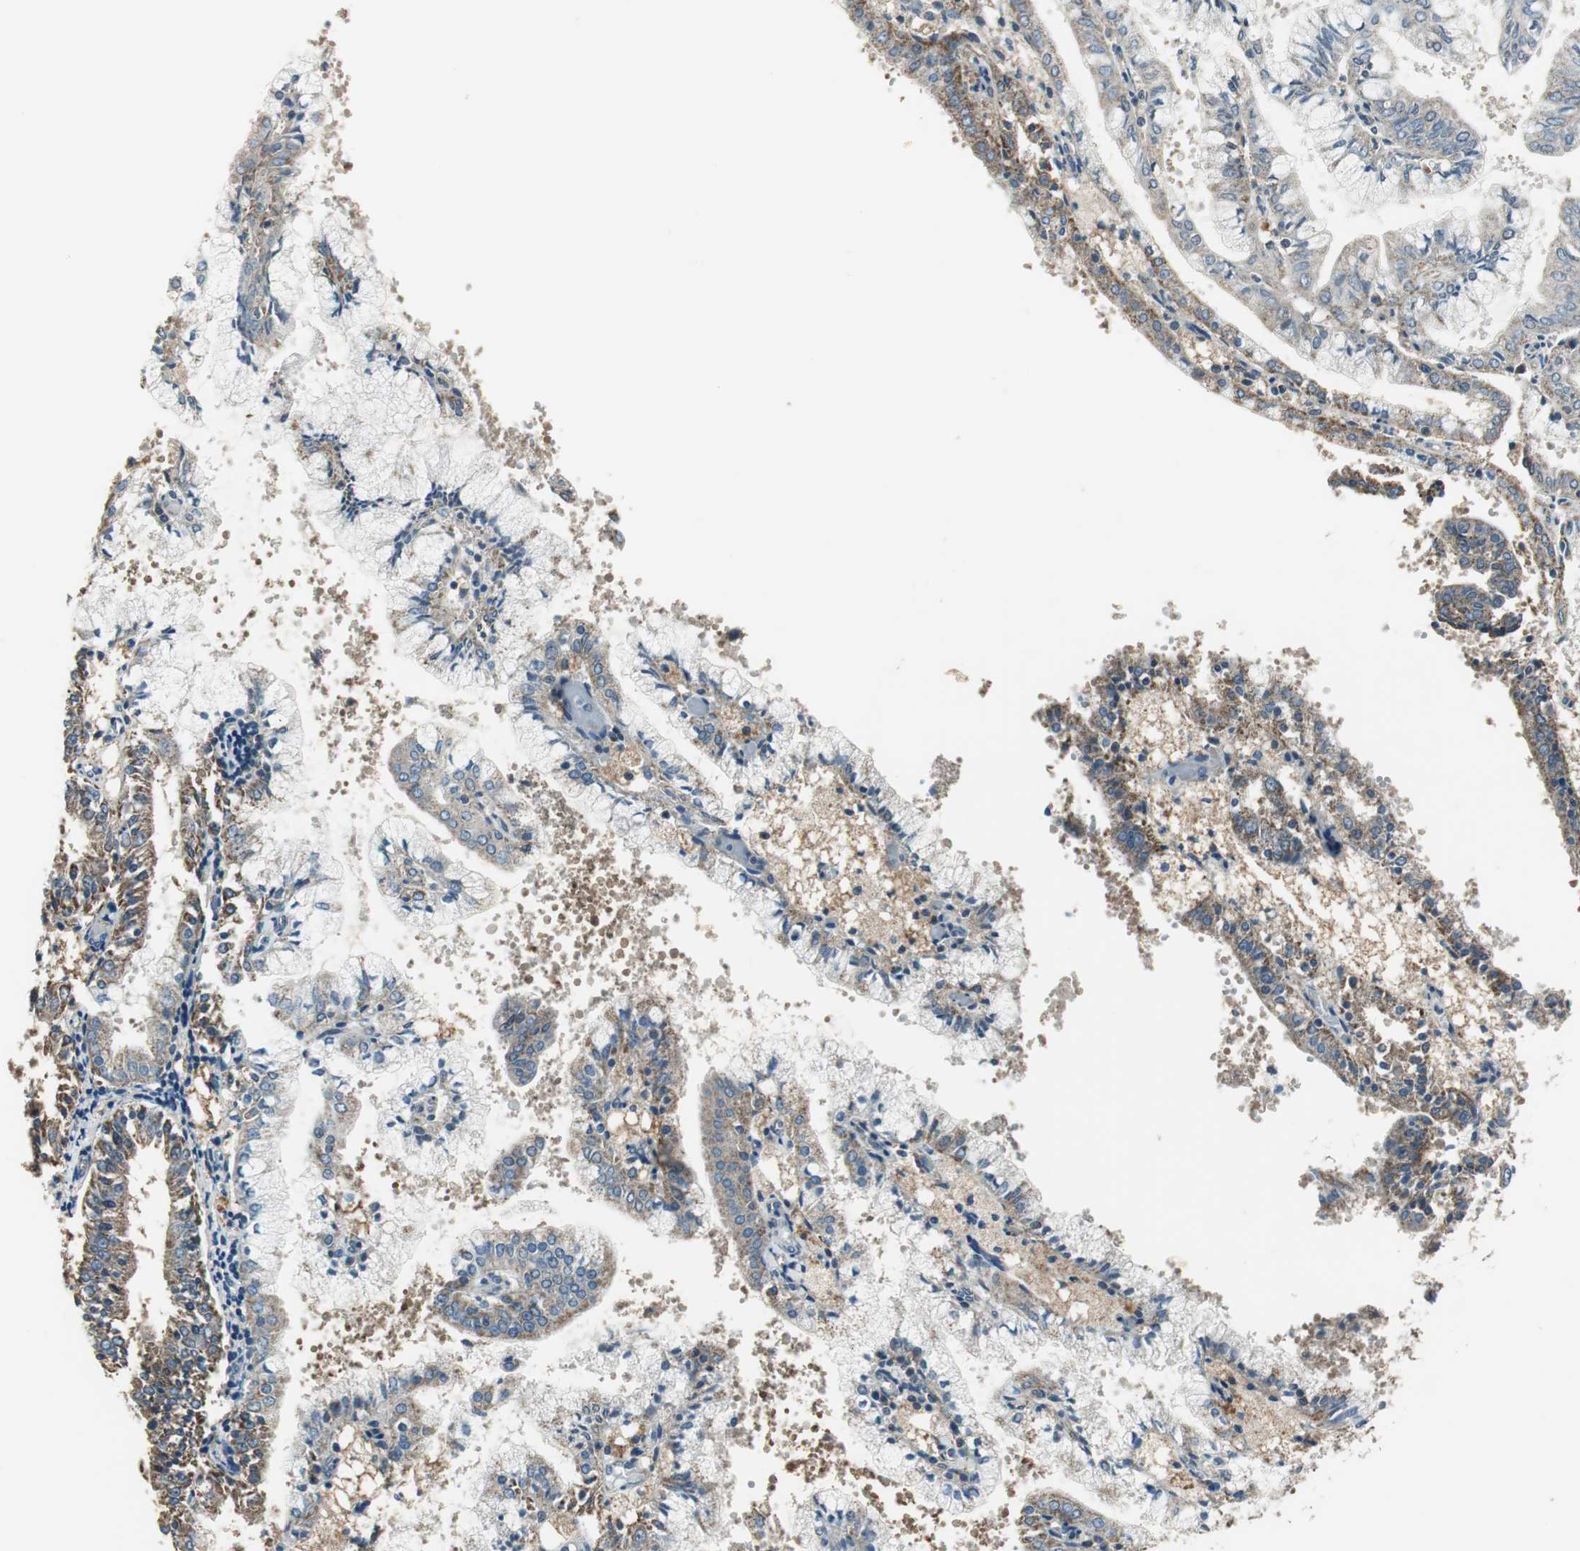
{"staining": {"intensity": "weak", "quantity": ">75%", "location": "cytoplasmic/membranous"}, "tissue": "endometrial cancer", "cell_type": "Tumor cells", "image_type": "cancer", "snomed": [{"axis": "morphology", "description": "Adenocarcinoma, NOS"}, {"axis": "topography", "description": "Endometrium"}], "caption": "About >75% of tumor cells in human endometrial cancer reveal weak cytoplasmic/membranous protein positivity as visualized by brown immunohistochemical staining.", "gene": "MSTO1", "patient": {"sex": "female", "age": 63}}